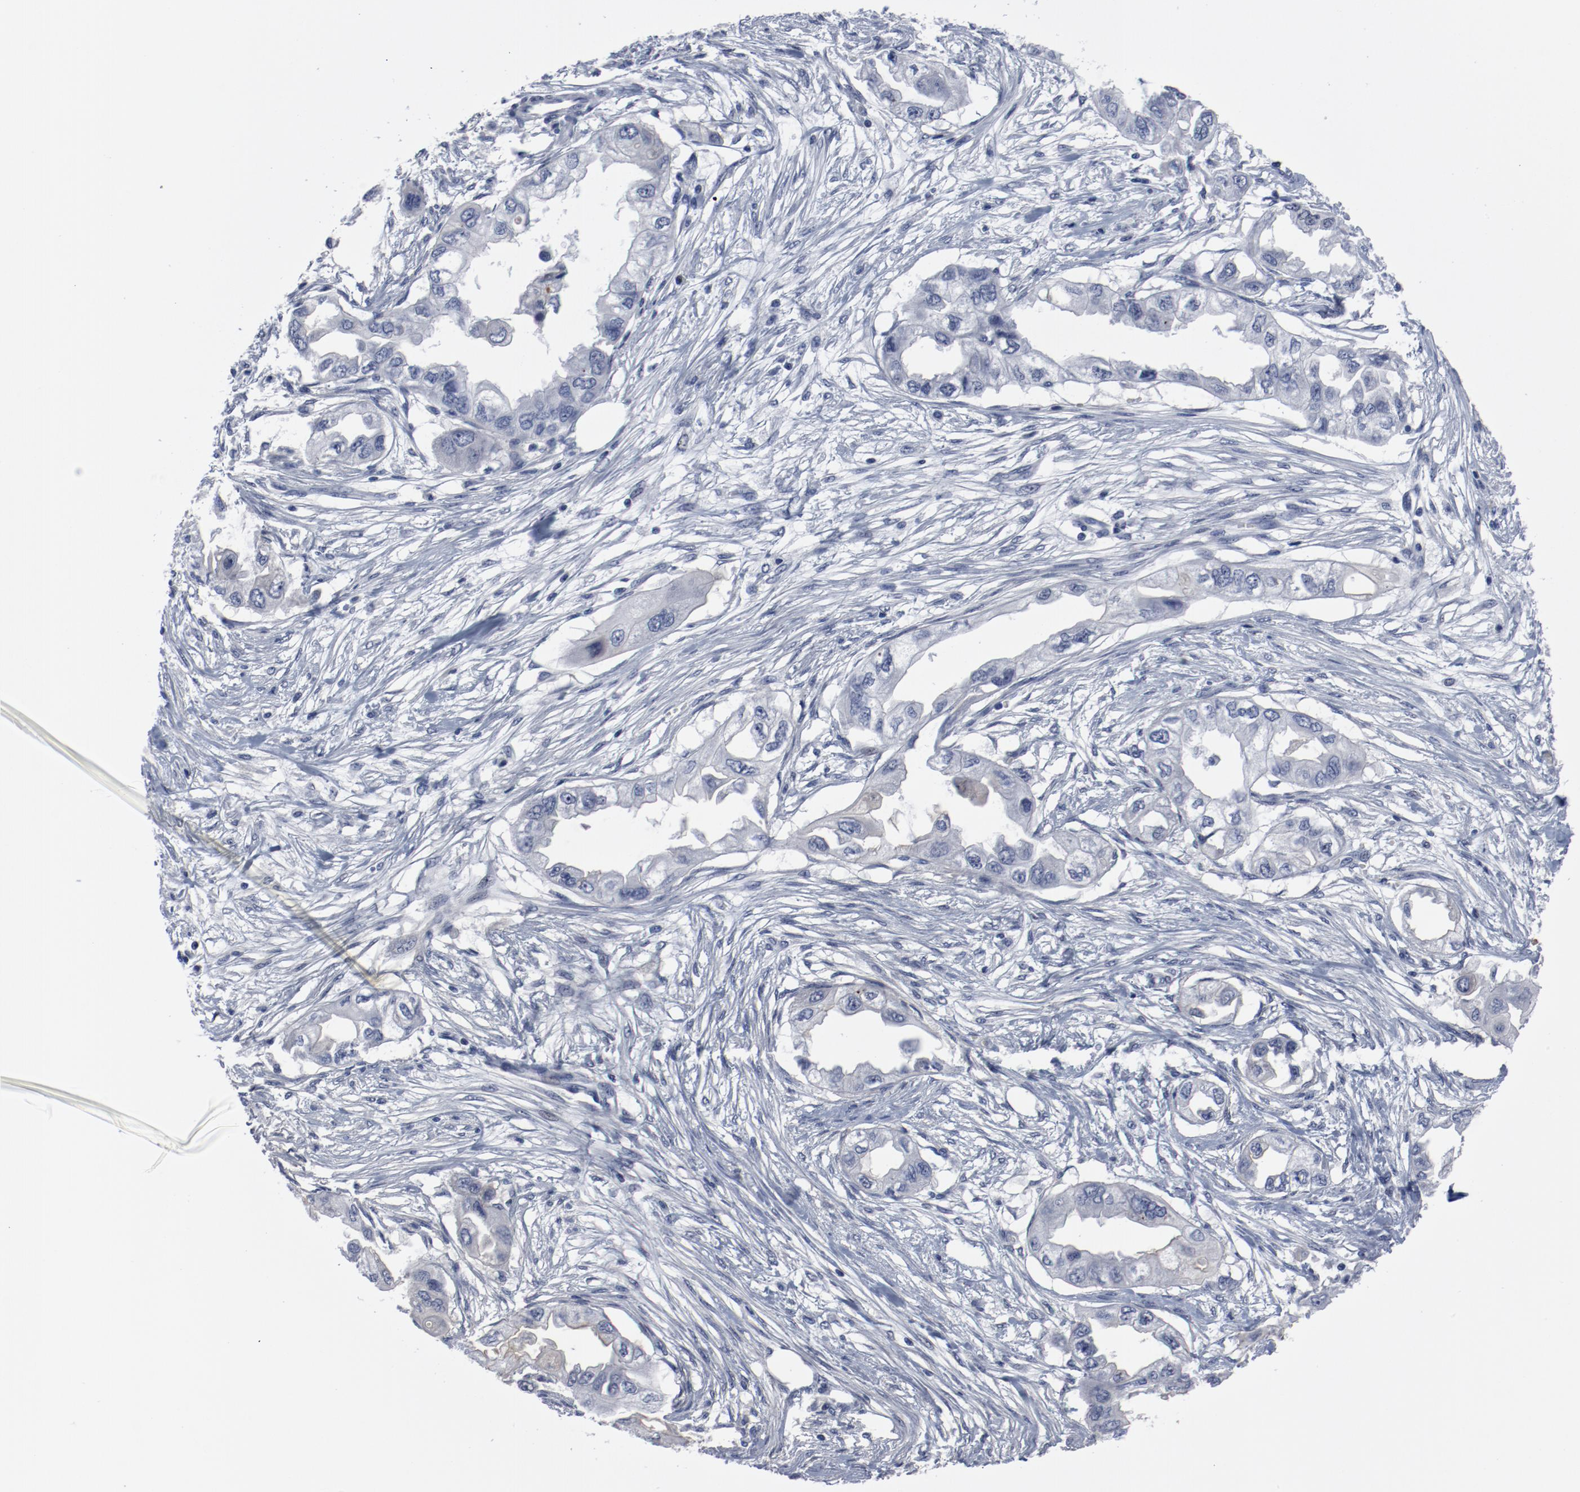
{"staining": {"intensity": "negative", "quantity": "none", "location": "none"}, "tissue": "endometrial cancer", "cell_type": "Tumor cells", "image_type": "cancer", "snomed": [{"axis": "morphology", "description": "Adenocarcinoma, NOS"}, {"axis": "topography", "description": "Endometrium"}], "caption": "High magnification brightfield microscopy of endometrial cancer (adenocarcinoma) stained with DAB (brown) and counterstained with hematoxylin (blue): tumor cells show no significant positivity. Brightfield microscopy of IHC stained with DAB (brown) and hematoxylin (blue), captured at high magnification.", "gene": "ANKLE2", "patient": {"sex": "female", "age": 67}}